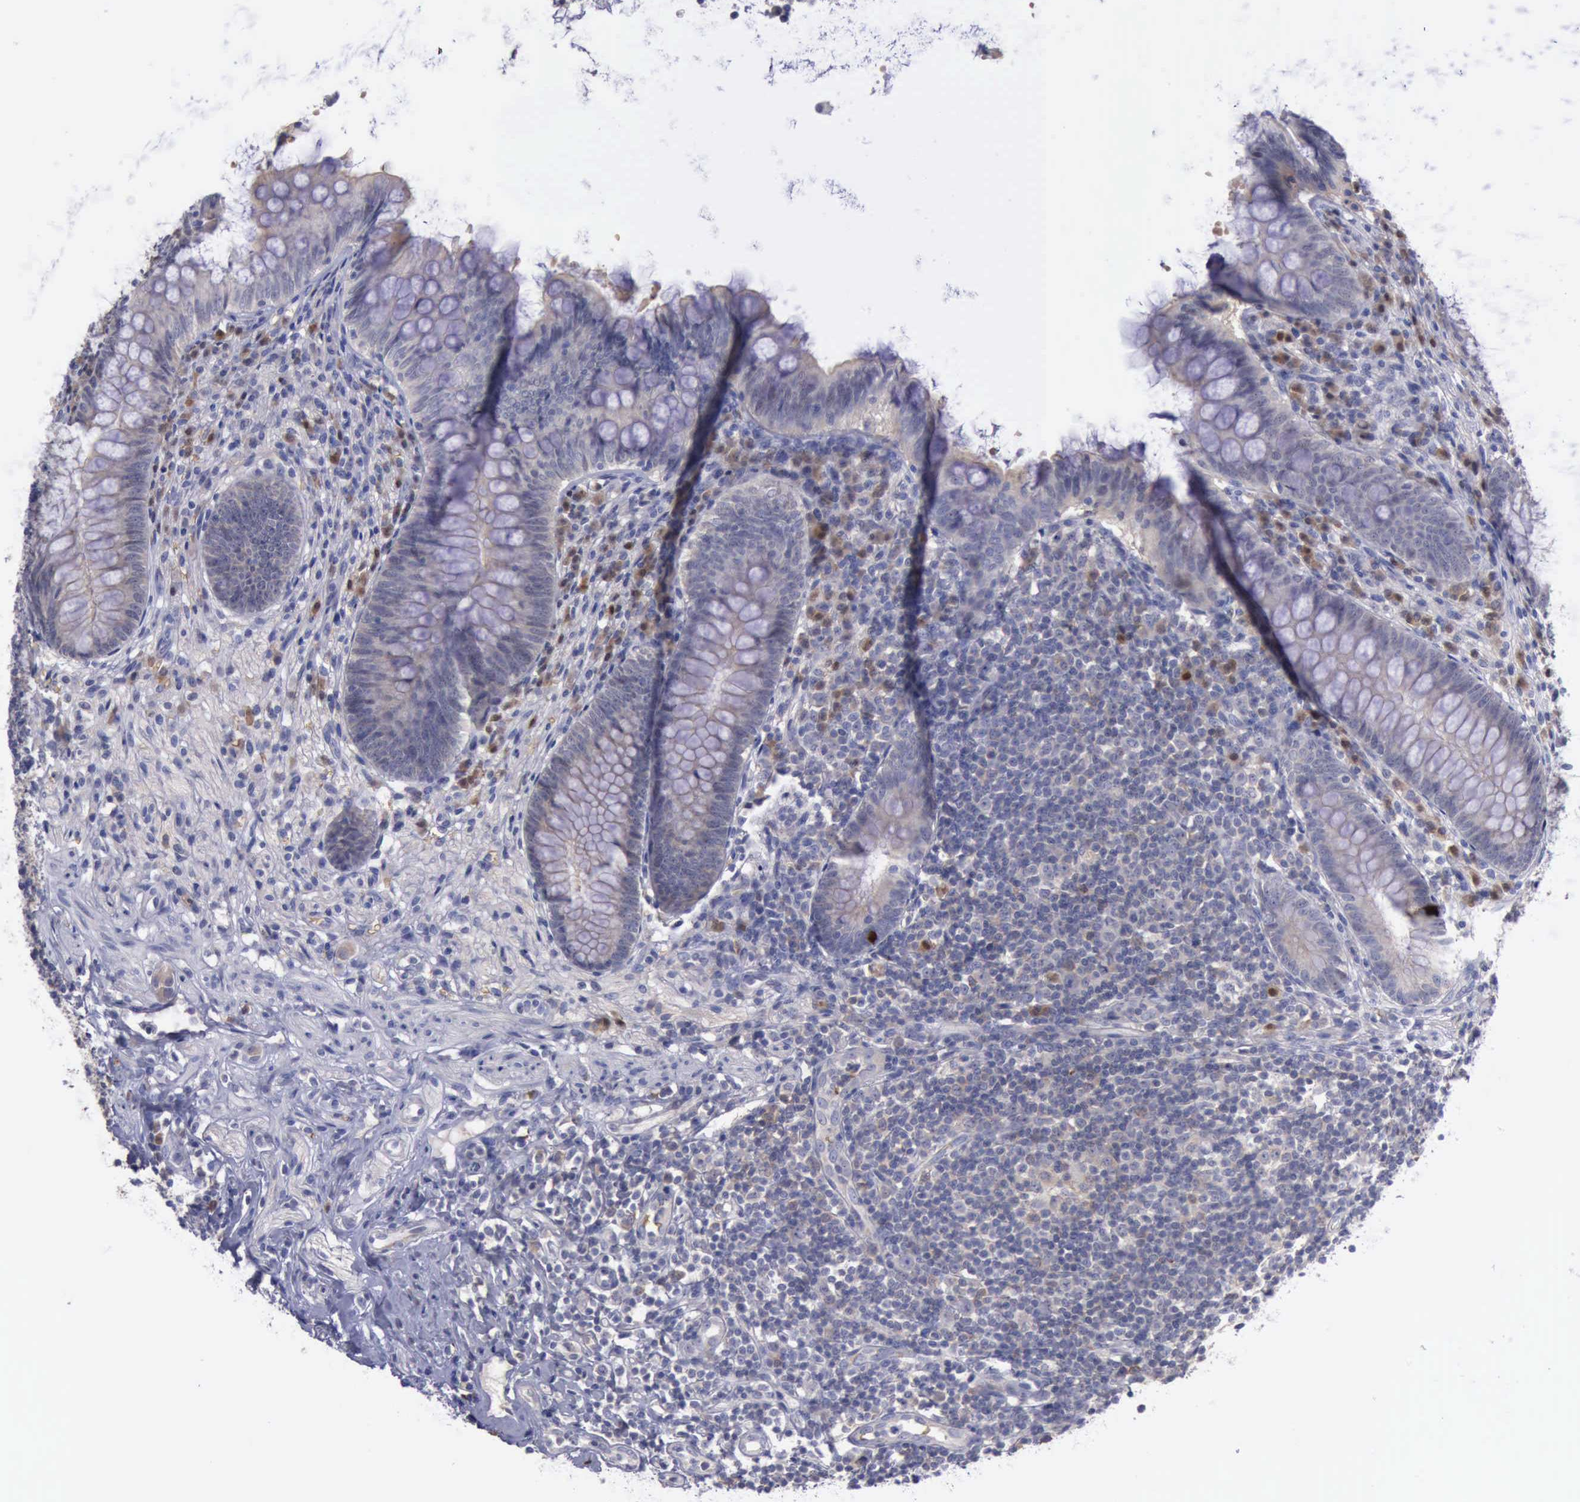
{"staining": {"intensity": "negative", "quantity": "none", "location": "none"}, "tissue": "appendix", "cell_type": "Glandular cells", "image_type": "normal", "snomed": [{"axis": "morphology", "description": "Normal tissue, NOS"}, {"axis": "topography", "description": "Appendix"}], "caption": "DAB immunohistochemical staining of benign human appendix demonstrates no significant positivity in glandular cells.", "gene": "CEP128", "patient": {"sex": "female", "age": 66}}